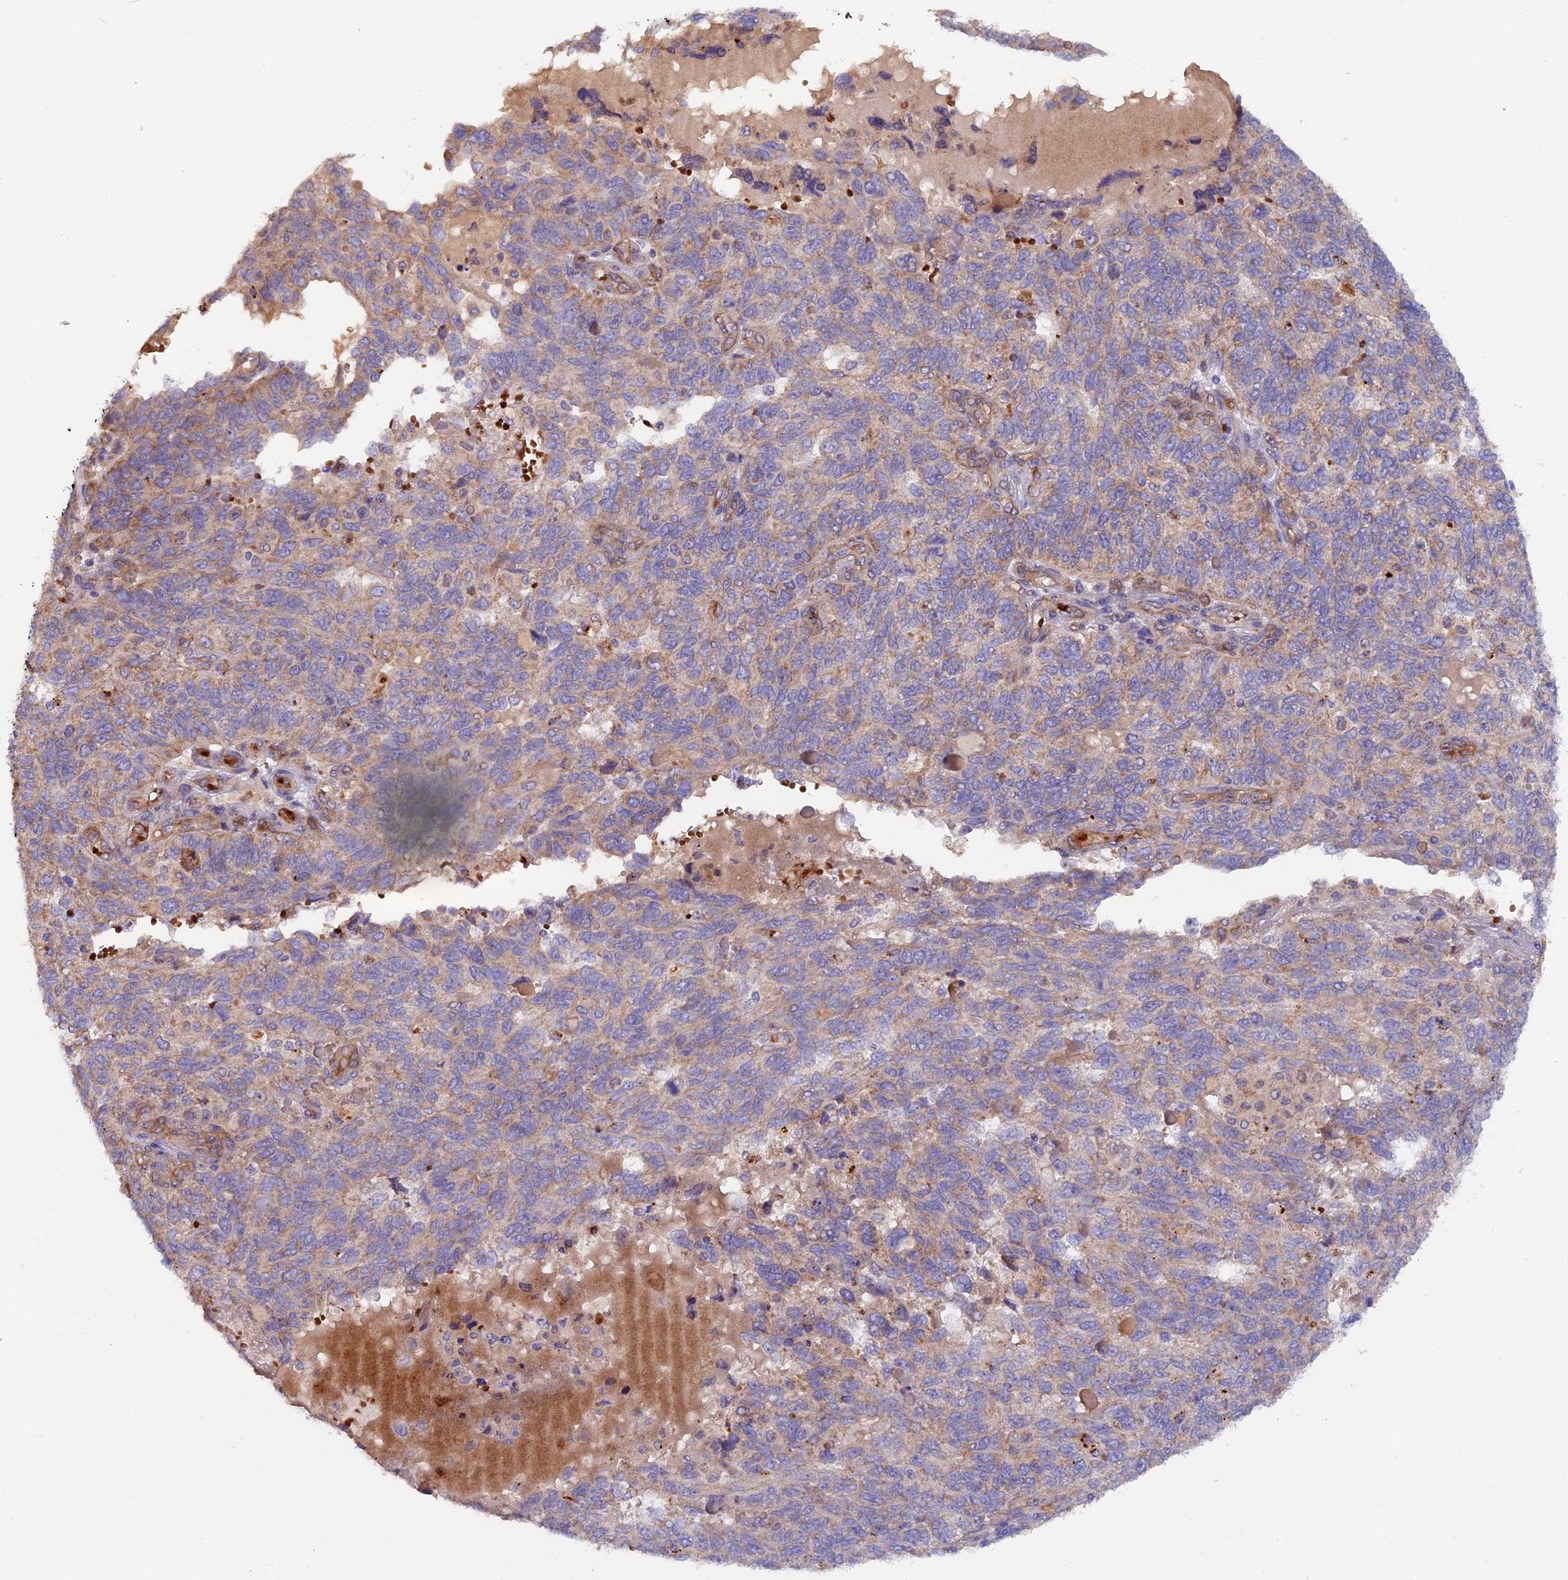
{"staining": {"intensity": "weak", "quantity": ">75%", "location": "cytoplasmic/membranous"}, "tissue": "endometrial cancer", "cell_type": "Tumor cells", "image_type": "cancer", "snomed": [{"axis": "morphology", "description": "Adenocarcinoma, NOS"}, {"axis": "topography", "description": "Endometrium"}], "caption": "Protein analysis of endometrial cancer (adenocarcinoma) tissue displays weak cytoplasmic/membranous expression in approximately >75% of tumor cells.", "gene": "DUS3L", "patient": {"sex": "female", "age": 66}}